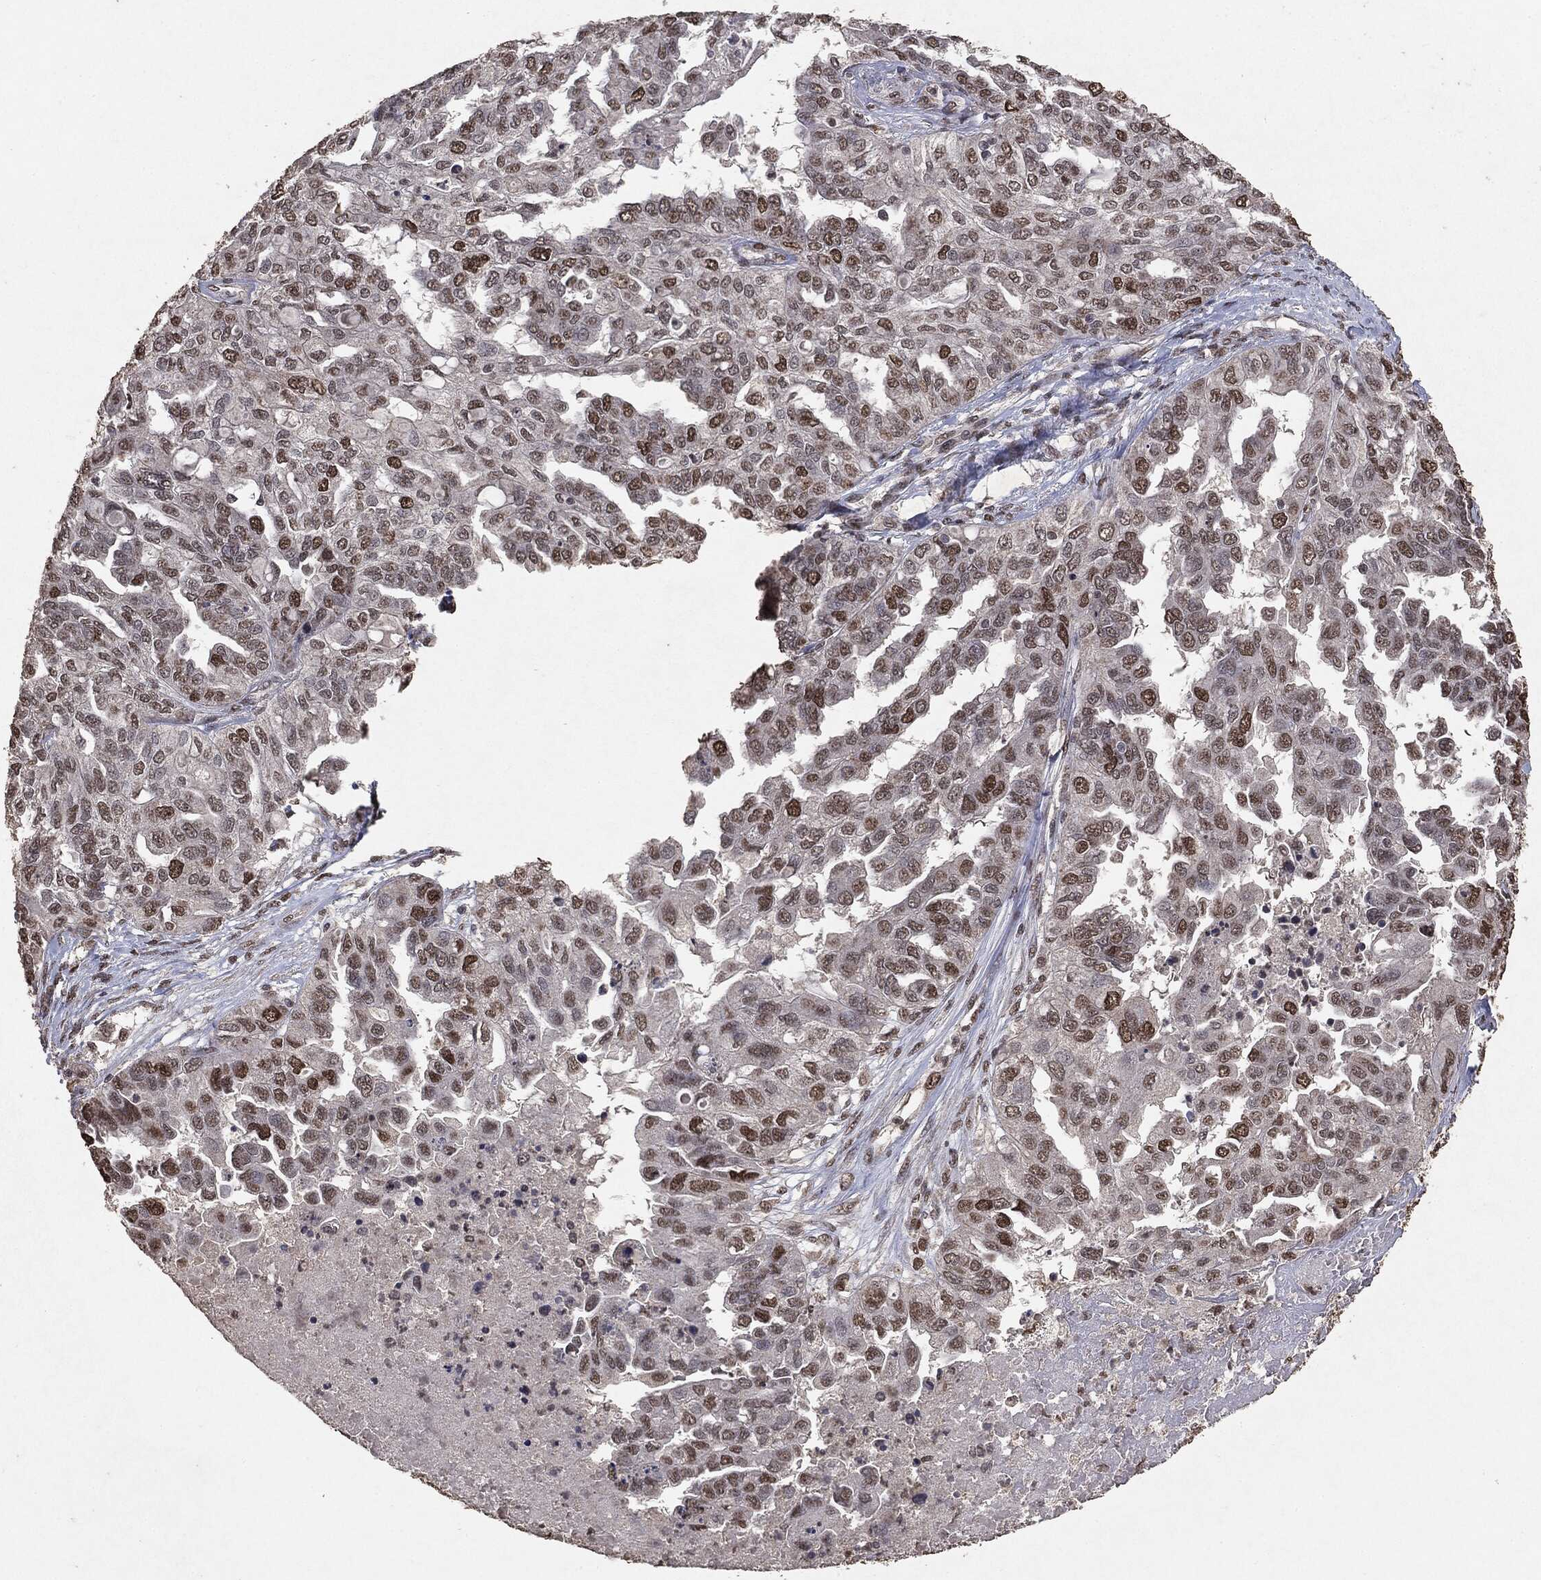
{"staining": {"intensity": "strong", "quantity": "25%-75%", "location": "nuclear"}, "tissue": "ovarian cancer", "cell_type": "Tumor cells", "image_type": "cancer", "snomed": [{"axis": "morphology", "description": "Cystadenocarcinoma, serous, NOS"}, {"axis": "topography", "description": "Ovary"}], "caption": "High-power microscopy captured an immunohistochemistry micrograph of ovarian cancer, revealing strong nuclear positivity in about 25%-75% of tumor cells.", "gene": "RAD18", "patient": {"sex": "female", "age": 53}}